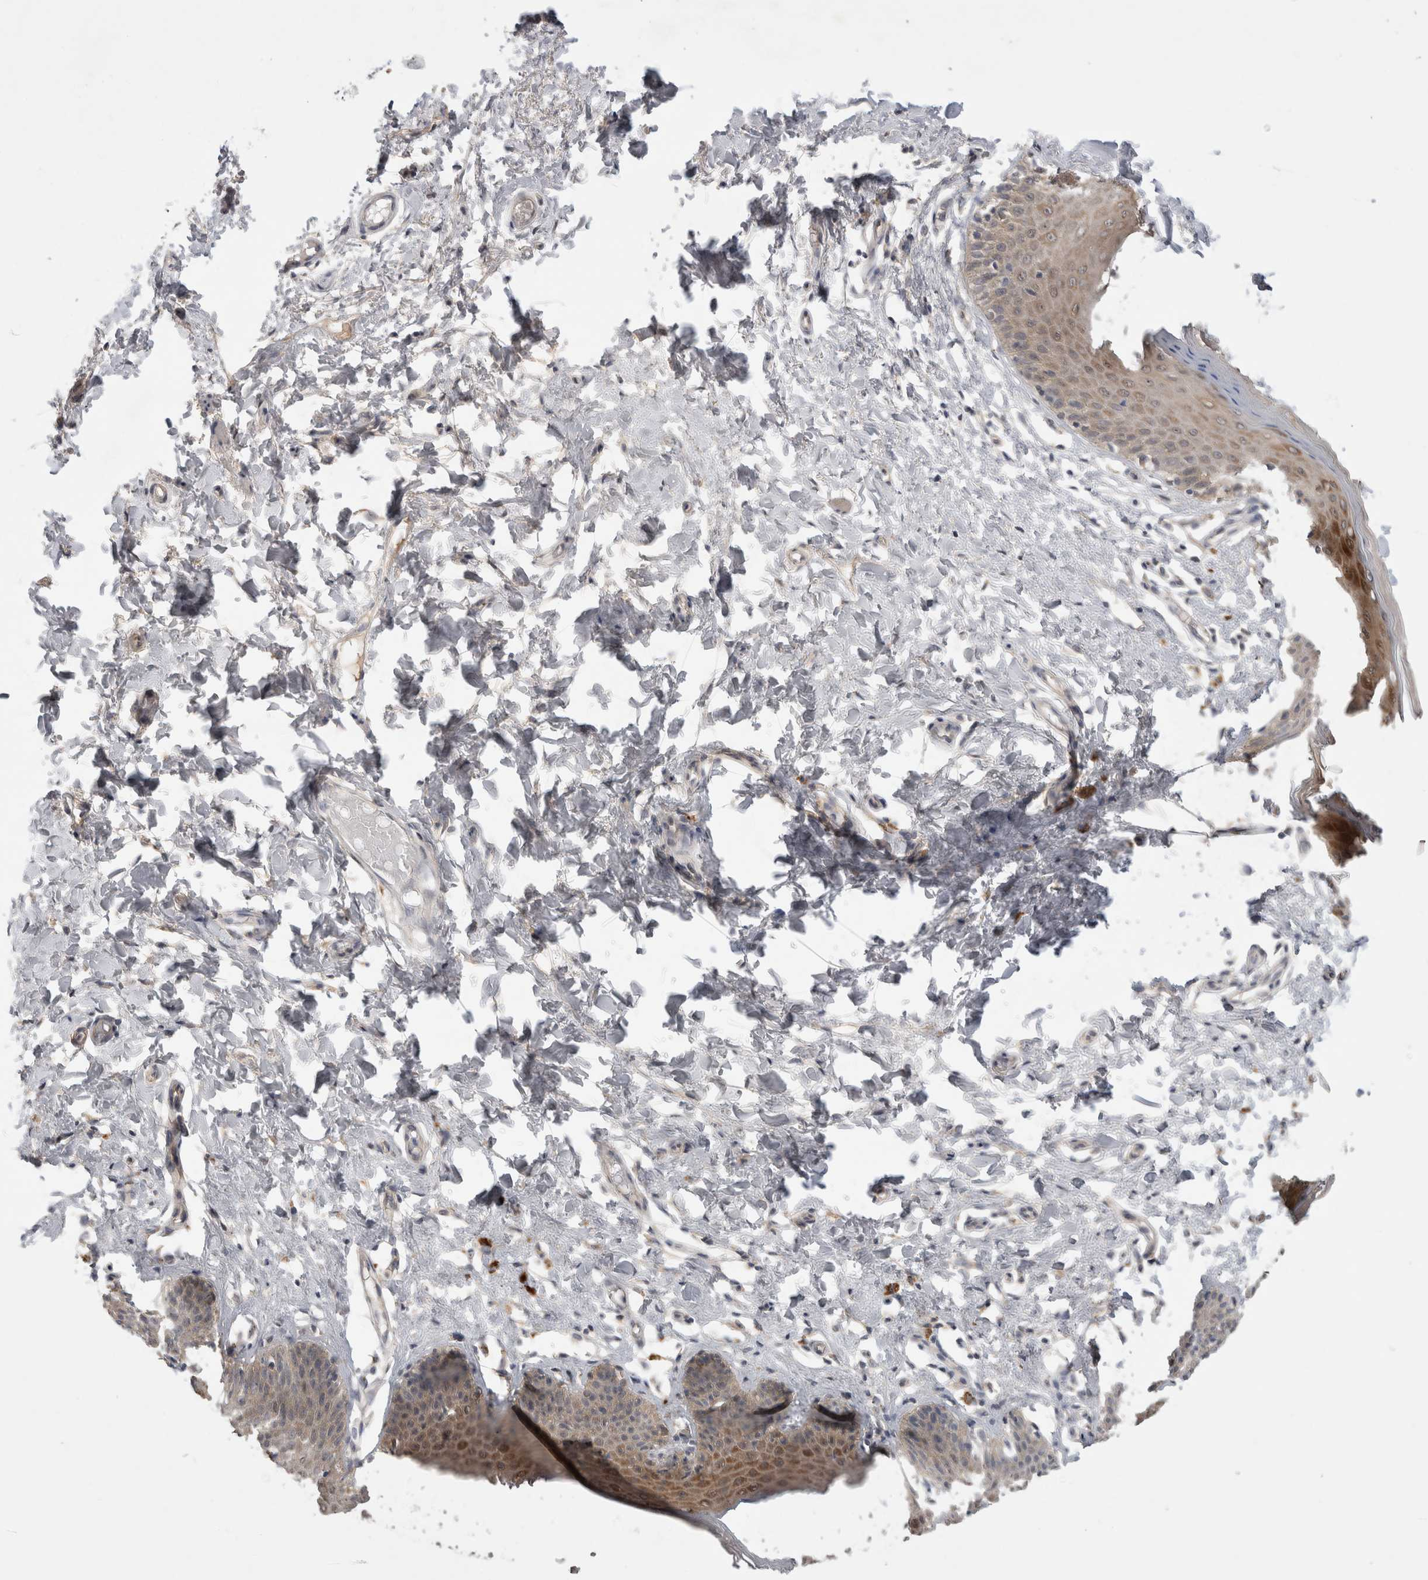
{"staining": {"intensity": "moderate", "quantity": "25%-75%", "location": "cytoplasmic/membranous"}, "tissue": "skin", "cell_type": "Epidermal cells", "image_type": "normal", "snomed": [{"axis": "morphology", "description": "Normal tissue, NOS"}, {"axis": "topography", "description": "Vulva"}], "caption": "Skin stained with DAB (3,3'-diaminobenzidine) immunohistochemistry (IHC) shows medium levels of moderate cytoplasmic/membranous positivity in approximately 25%-75% of epidermal cells. (brown staining indicates protein expression, while blue staining denotes nuclei).", "gene": "CERS3", "patient": {"sex": "female", "age": 66}}